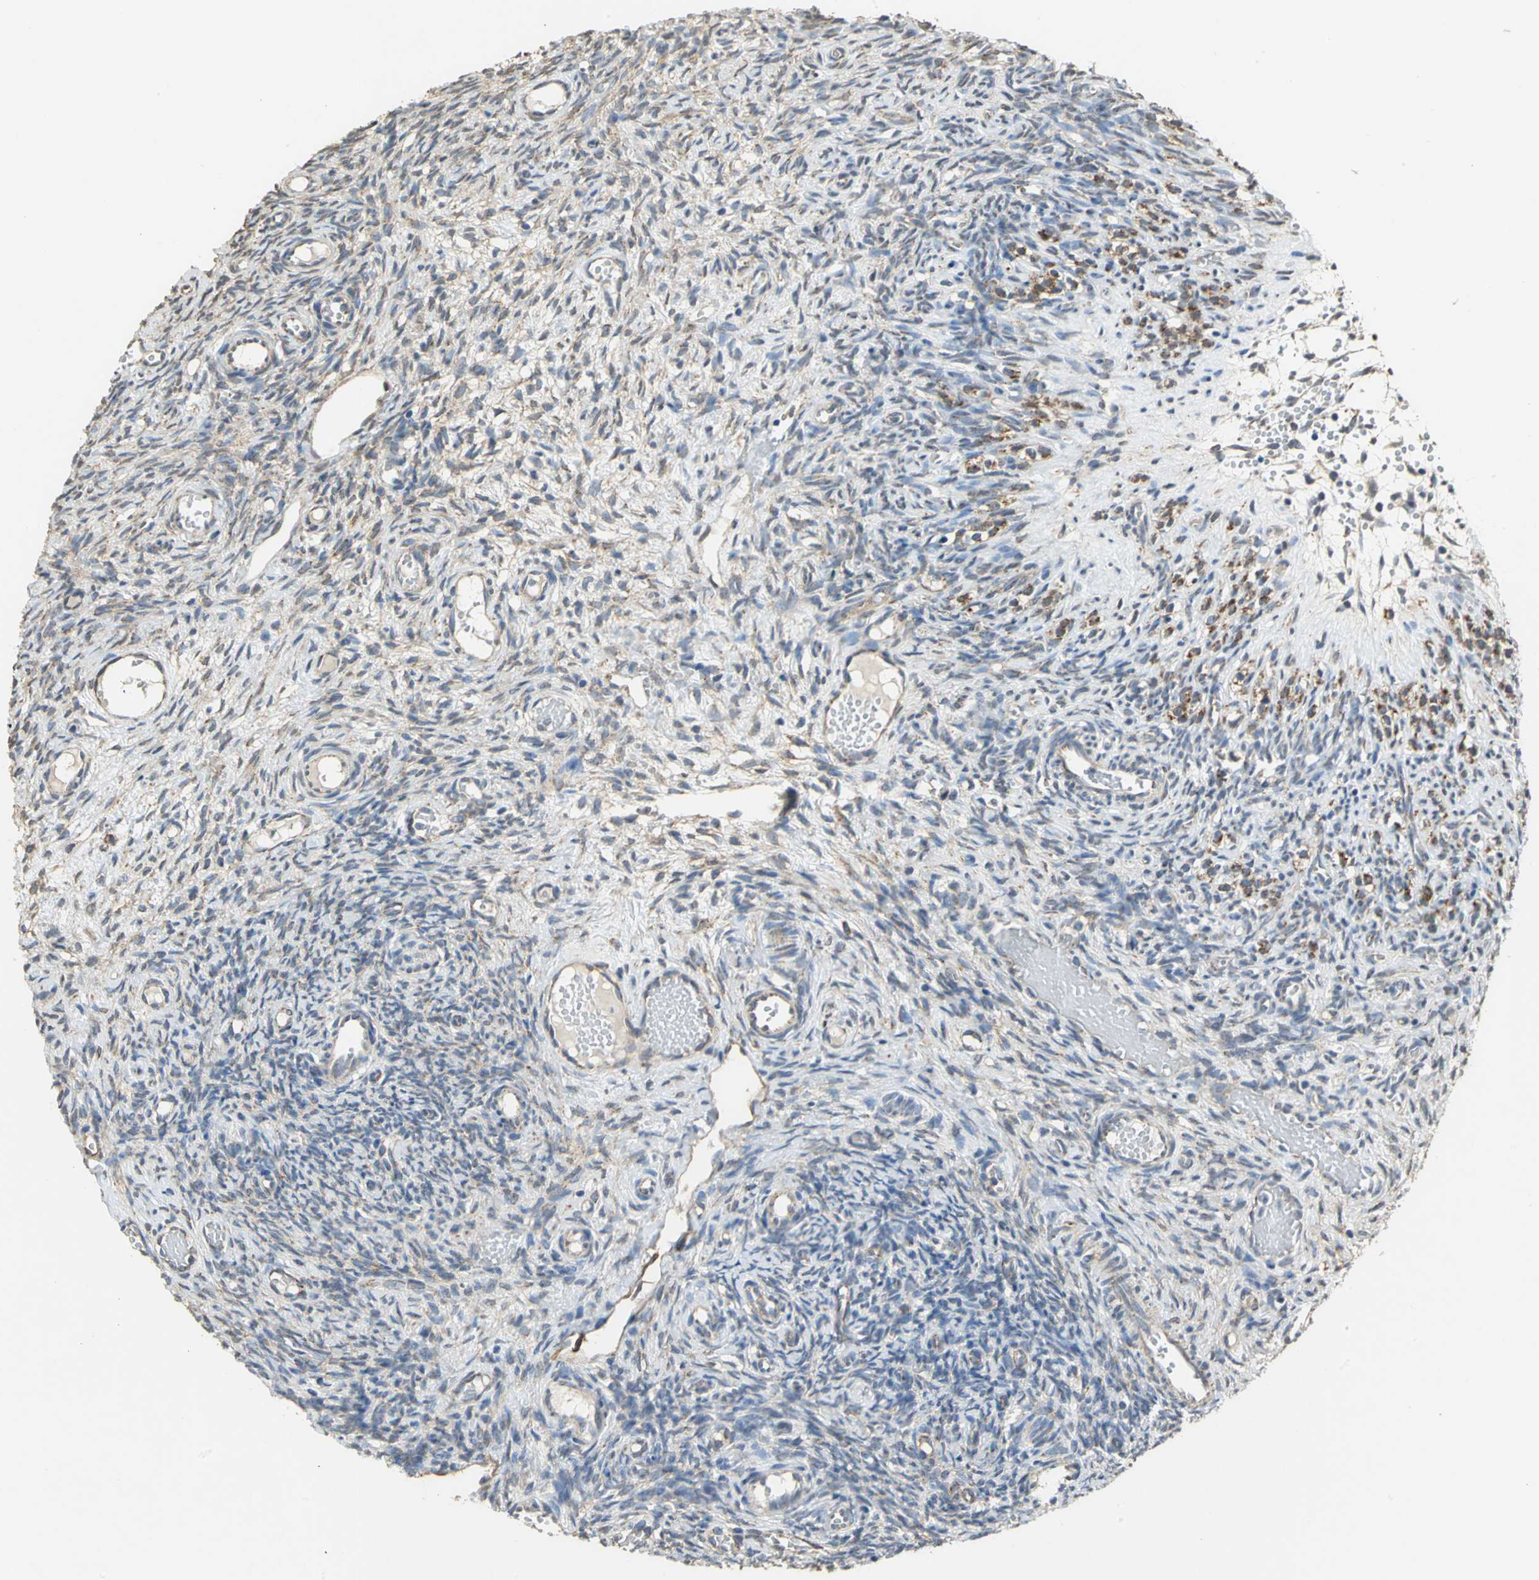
{"staining": {"intensity": "weak", "quantity": "25%-75%", "location": "cytoplasmic/membranous"}, "tissue": "ovary", "cell_type": "Ovarian stroma cells", "image_type": "normal", "snomed": [{"axis": "morphology", "description": "Normal tissue, NOS"}, {"axis": "topography", "description": "Ovary"}], "caption": "Protein staining of unremarkable ovary exhibits weak cytoplasmic/membranous expression in approximately 25%-75% of ovarian stroma cells.", "gene": "NDUFB5", "patient": {"sex": "female", "age": 35}}